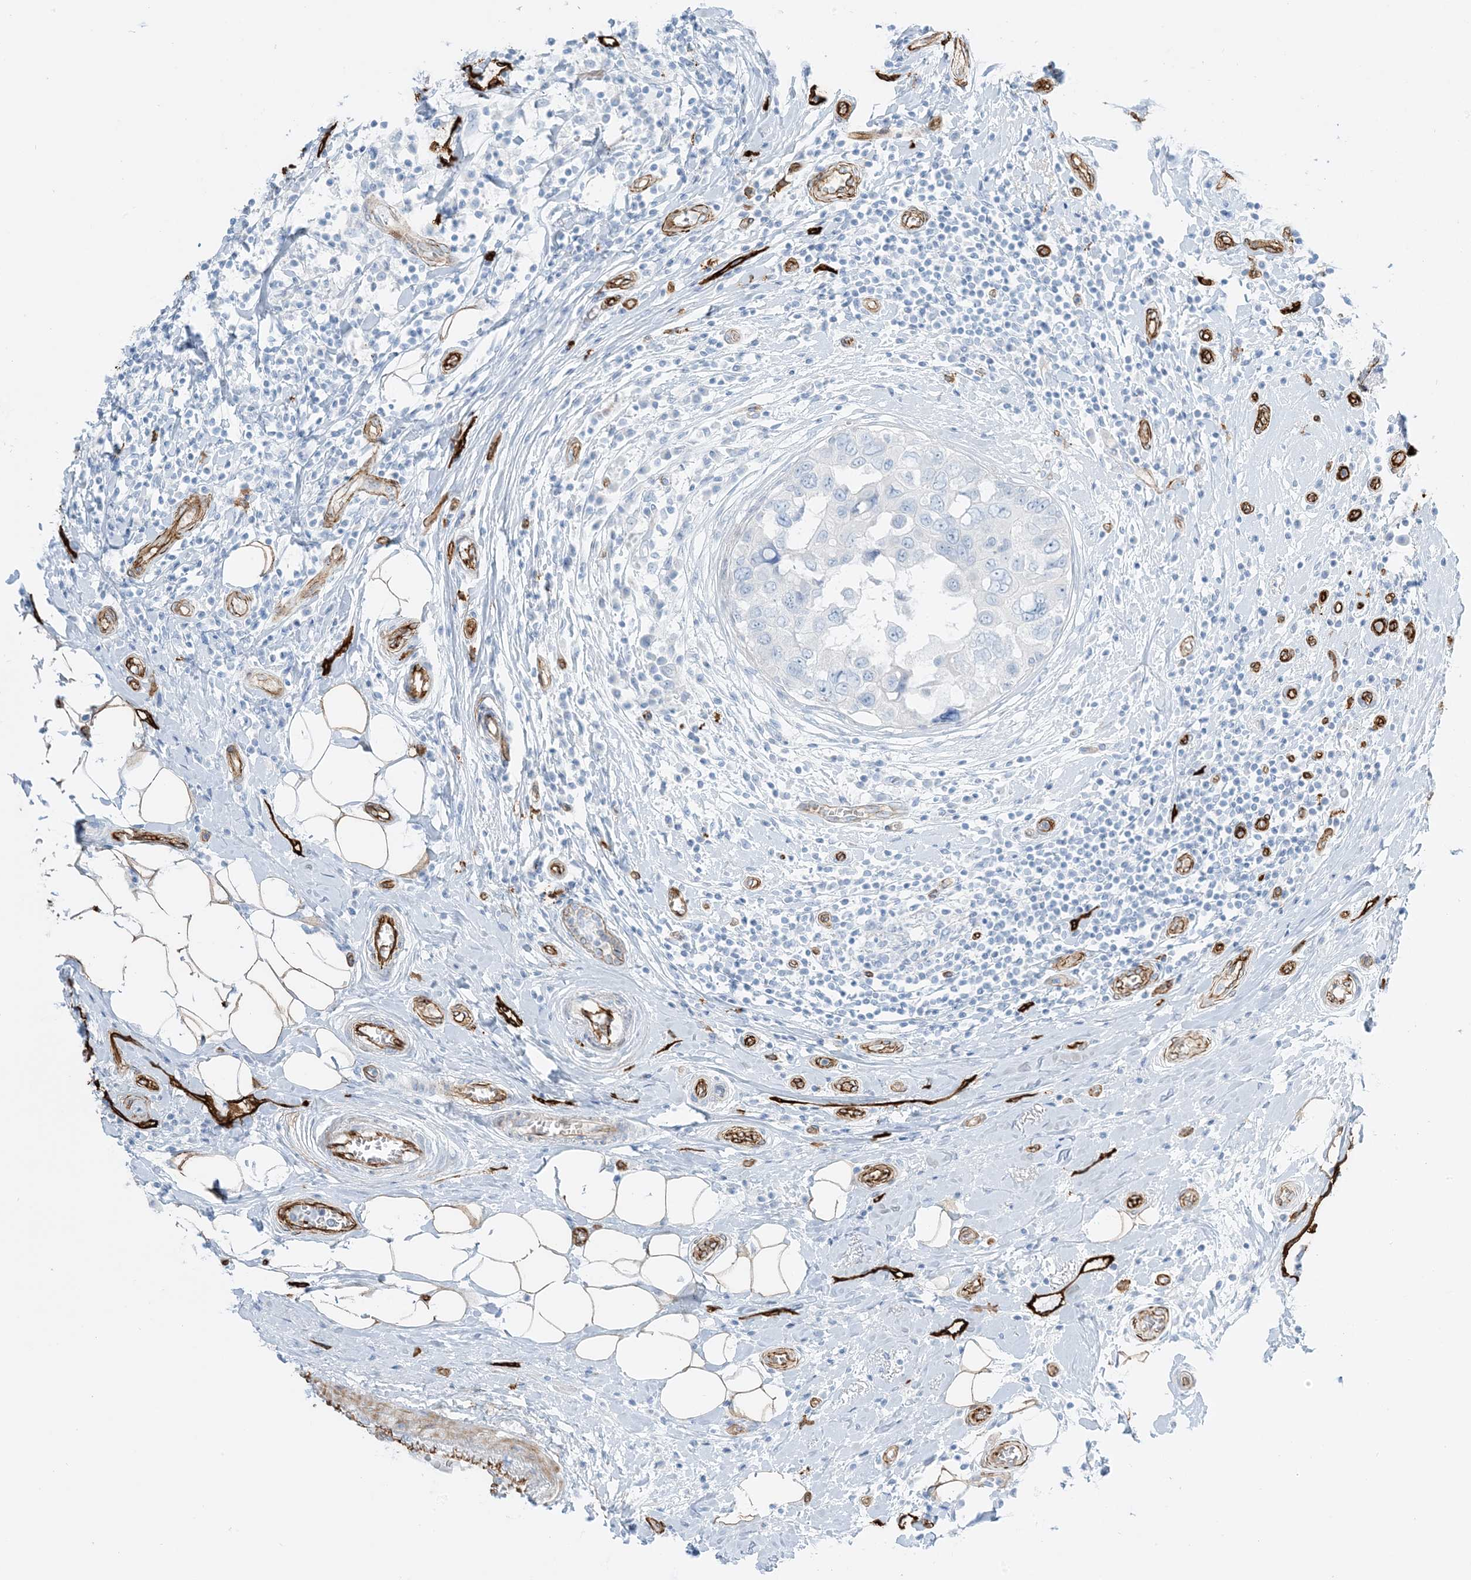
{"staining": {"intensity": "negative", "quantity": "none", "location": "none"}, "tissue": "breast cancer", "cell_type": "Tumor cells", "image_type": "cancer", "snomed": [{"axis": "morphology", "description": "Duct carcinoma"}, {"axis": "topography", "description": "Breast"}], "caption": "Immunohistochemical staining of breast infiltrating ductal carcinoma exhibits no significant expression in tumor cells.", "gene": "EPS8L3", "patient": {"sex": "female", "age": 27}}